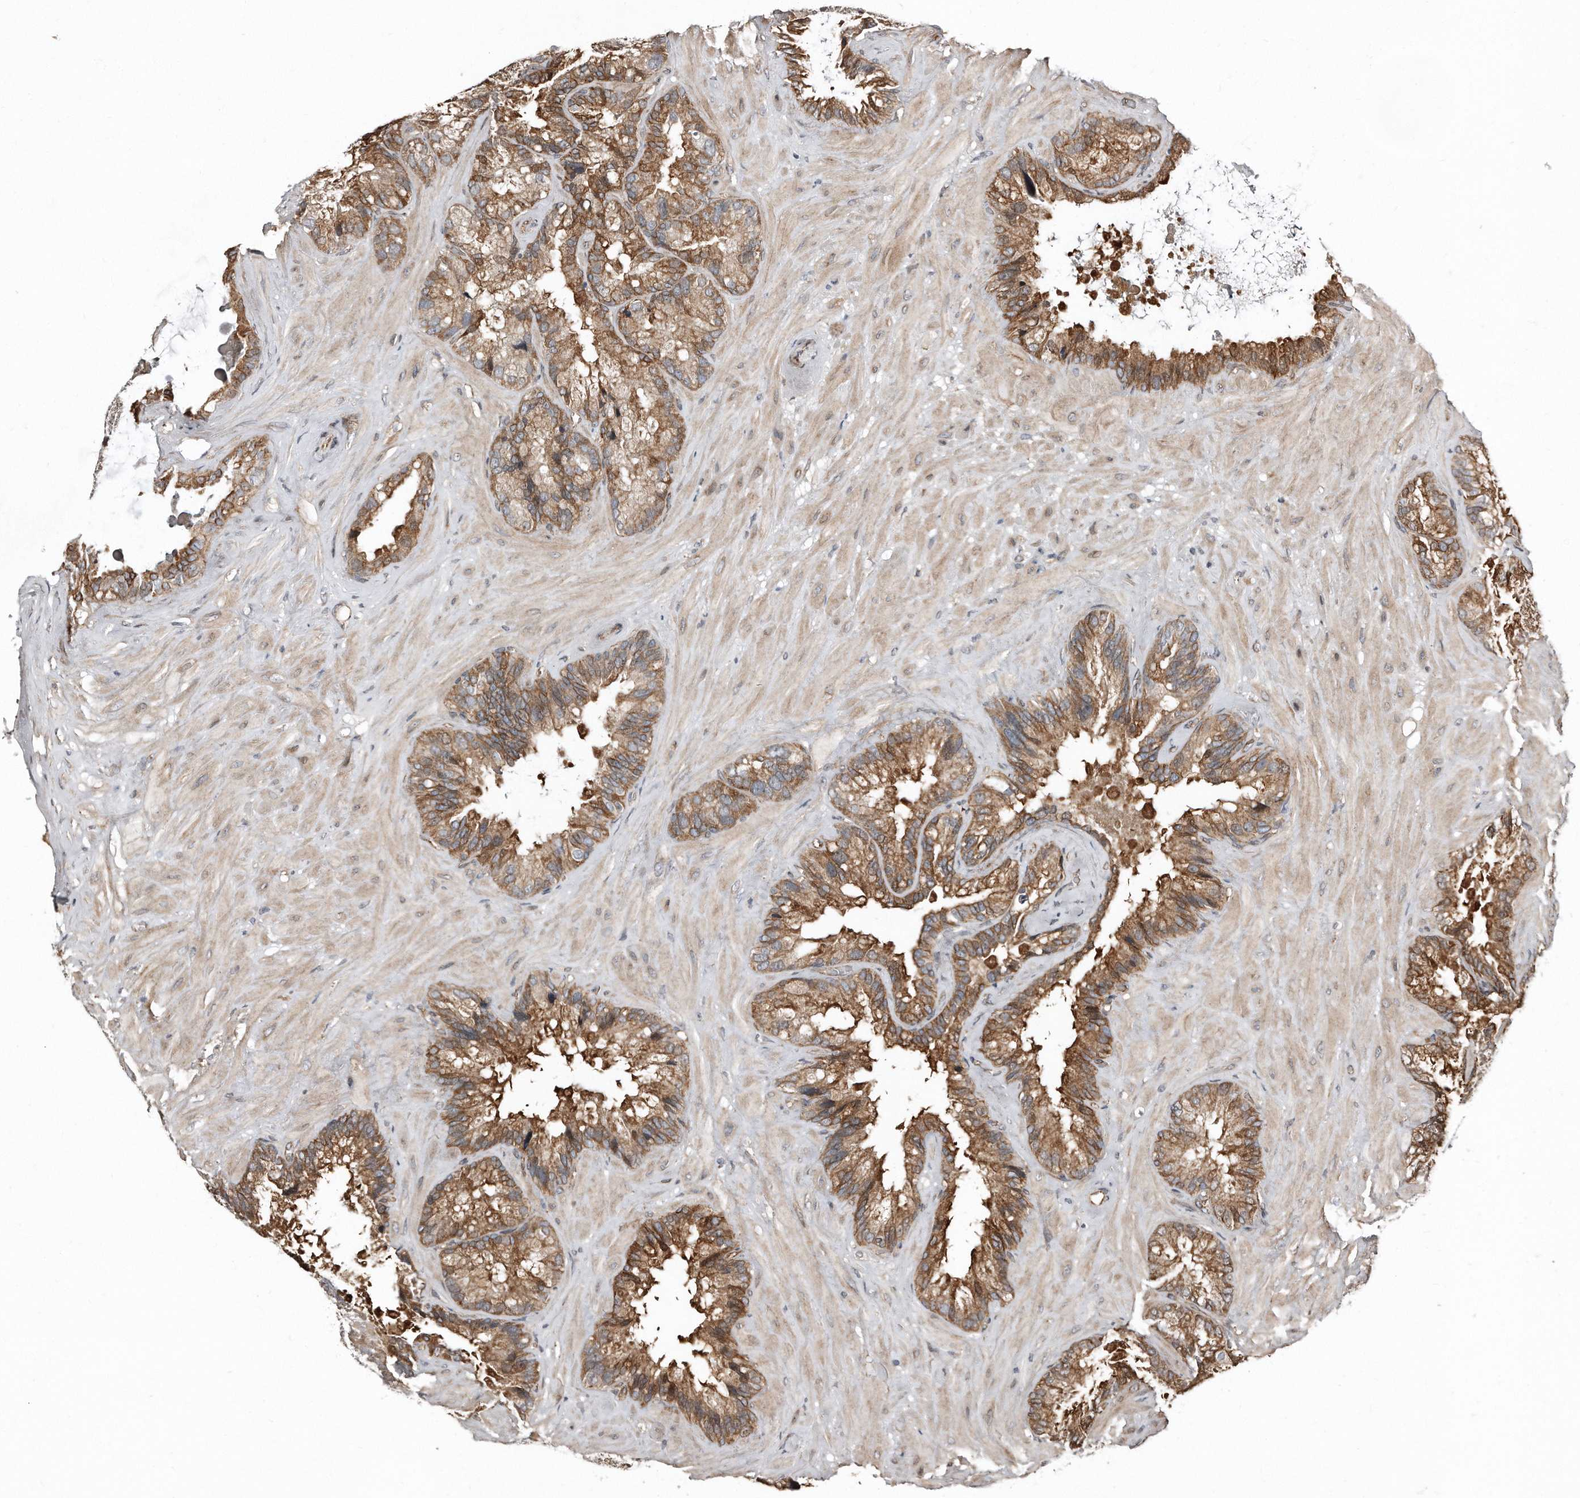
{"staining": {"intensity": "strong", "quantity": ">75%", "location": "cytoplasmic/membranous"}, "tissue": "seminal vesicle", "cell_type": "Glandular cells", "image_type": "normal", "snomed": [{"axis": "morphology", "description": "Normal tissue, NOS"}, {"axis": "topography", "description": "Prostate"}, {"axis": "topography", "description": "Seminal veicle"}], "caption": "Protein staining of unremarkable seminal vesicle shows strong cytoplasmic/membranous positivity in approximately >75% of glandular cells.", "gene": "SNAP47", "patient": {"sex": "male", "age": 68}}